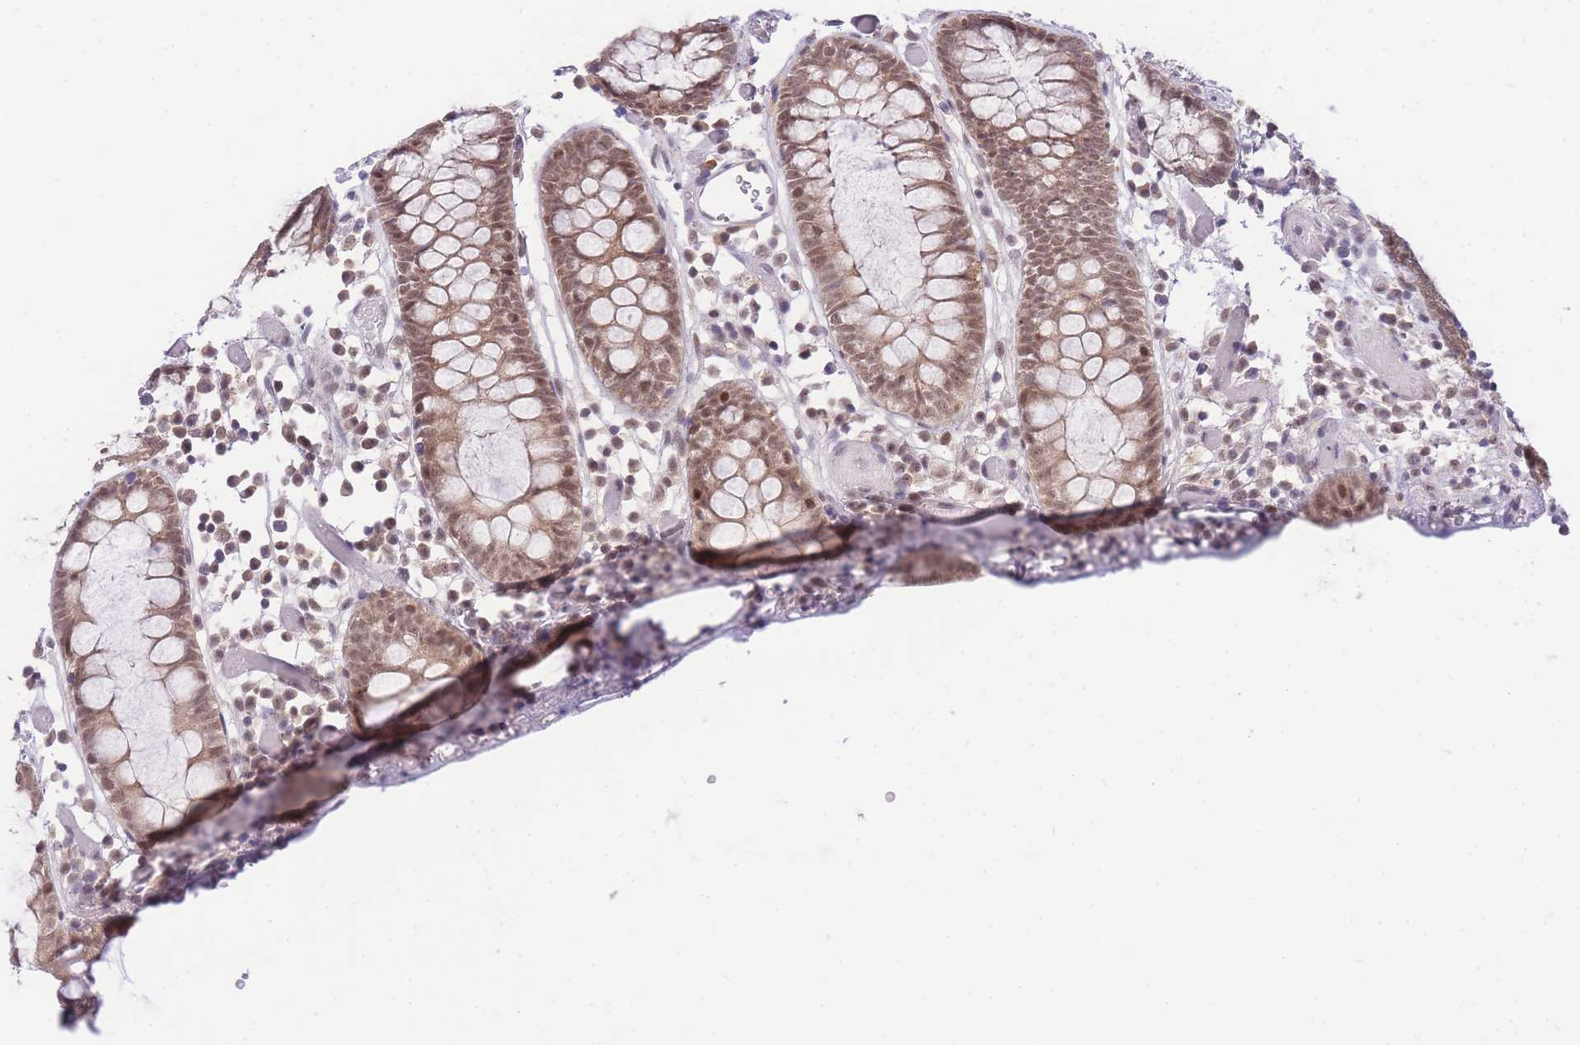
{"staining": {"intensity": "weak", "quantity": ">75%", "location": "cytoplasmic/membranous"}, "tissue": "colon", "cell_type": "Endothelial cells", "image_type": "normal", "snomed": [{"axis": "morphology", "description": "Normal tissue, NOS"}, {"axis": "topography", "description": "Colon"}], "caption": "This is a micrograph of immunohistochemistry (IHC) staining of normal colon, which shows weak staining in the cytoplasmic/membranous of endothelial cells.", "gene": "PUS10", "patient": {"sex": "male", "age": 14}}